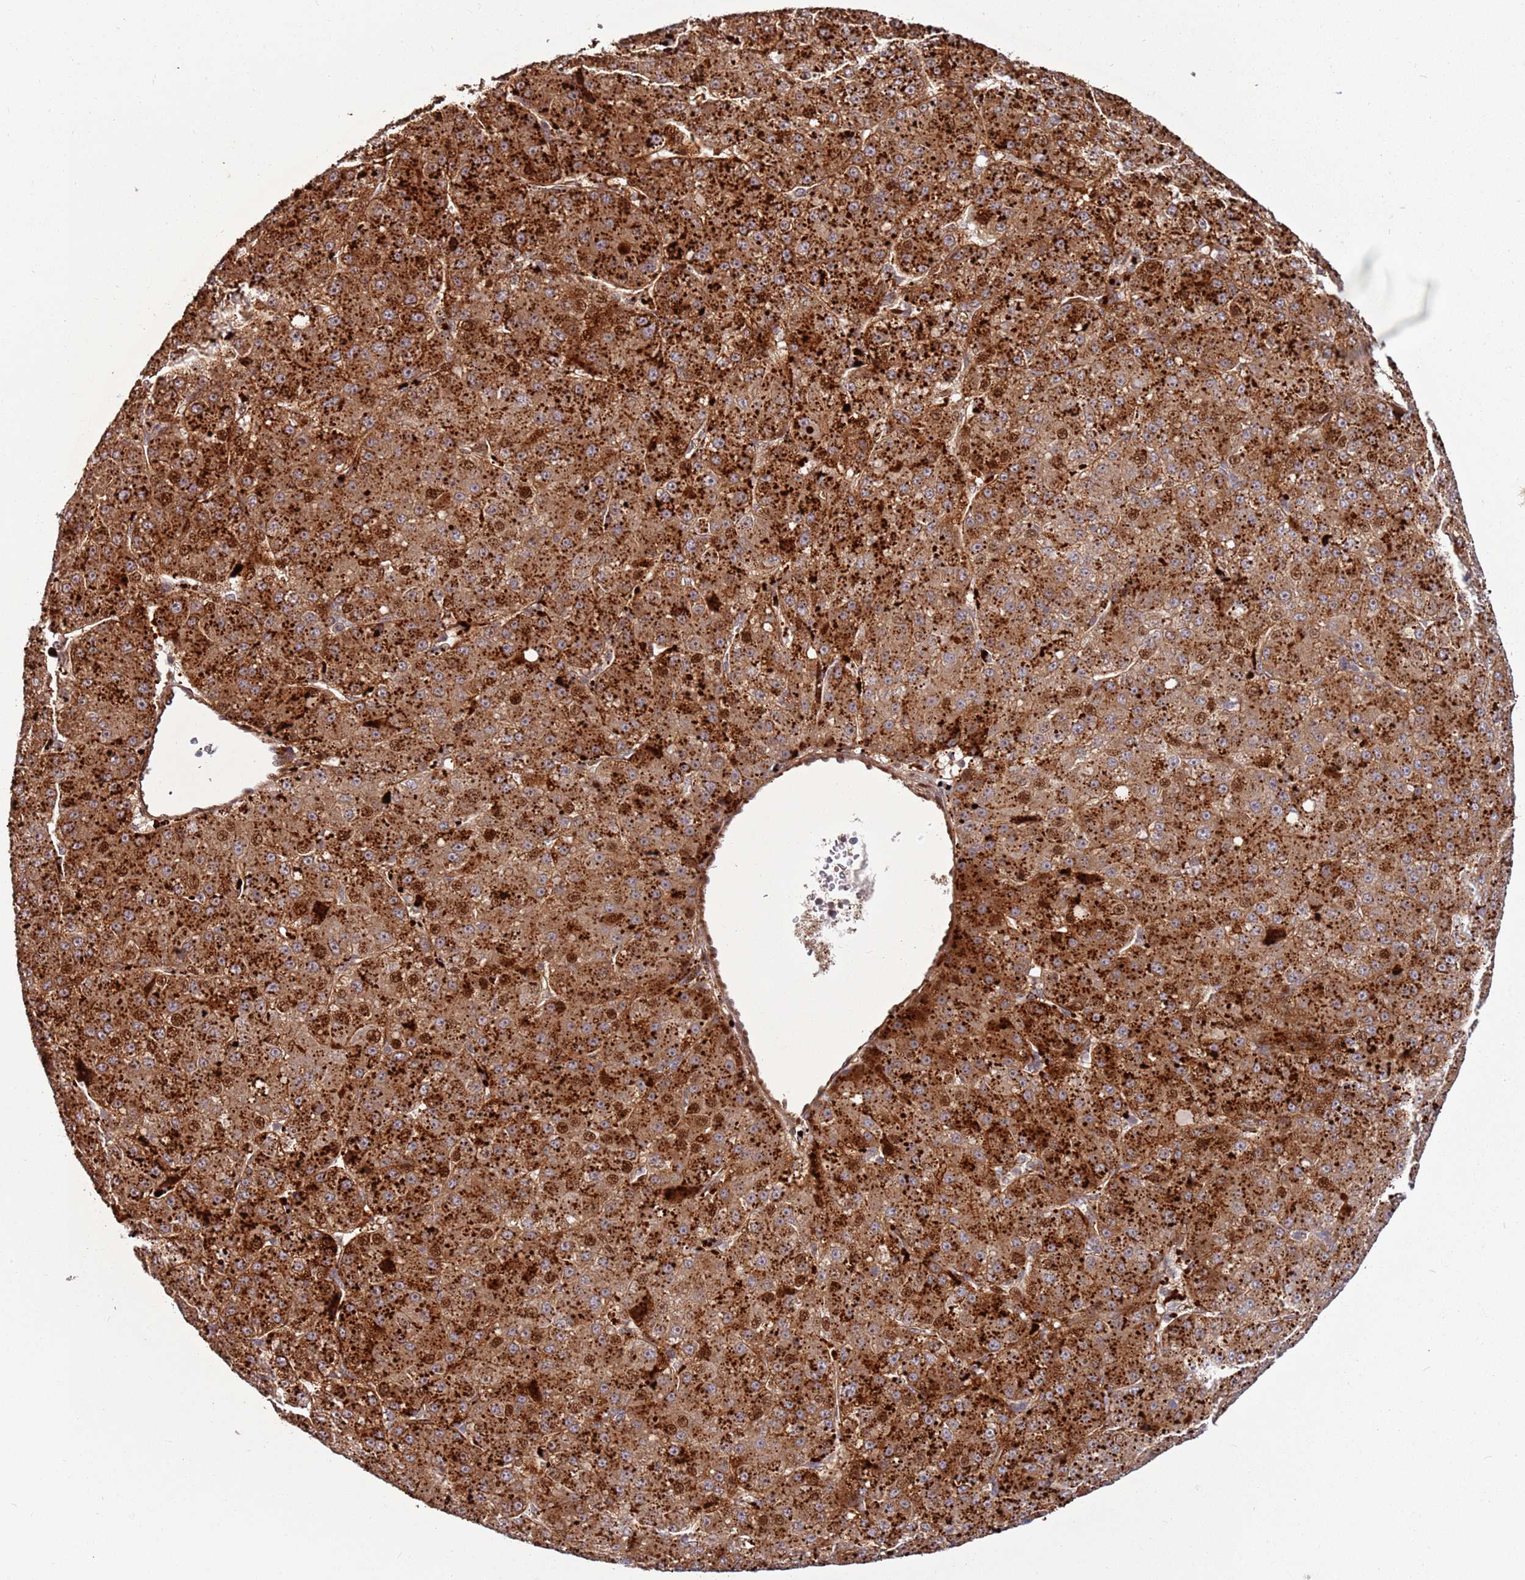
{"staining": {"intensity": "strong", "quantity": ">75%", "location": "cytoplasmic/membranous"}, "tissue": "liver cancer", "cell_type": "Tumor cells", "image_type": "cancer", "snomed": [{"axis": "morphology", "description": "Carcinoma, Hepatocellular, NOS"}, {"axis": "topography", "description": "Liver"}], "caption": "Human hepatocellular carcinoma (liver) stained with a brown dye exhibits strong cytoplasmic/membranous positive positivity in approximately >75% of tumor cells.", "gene": "RHBDL1", "patient": {"sex": "male", "age": 67}}